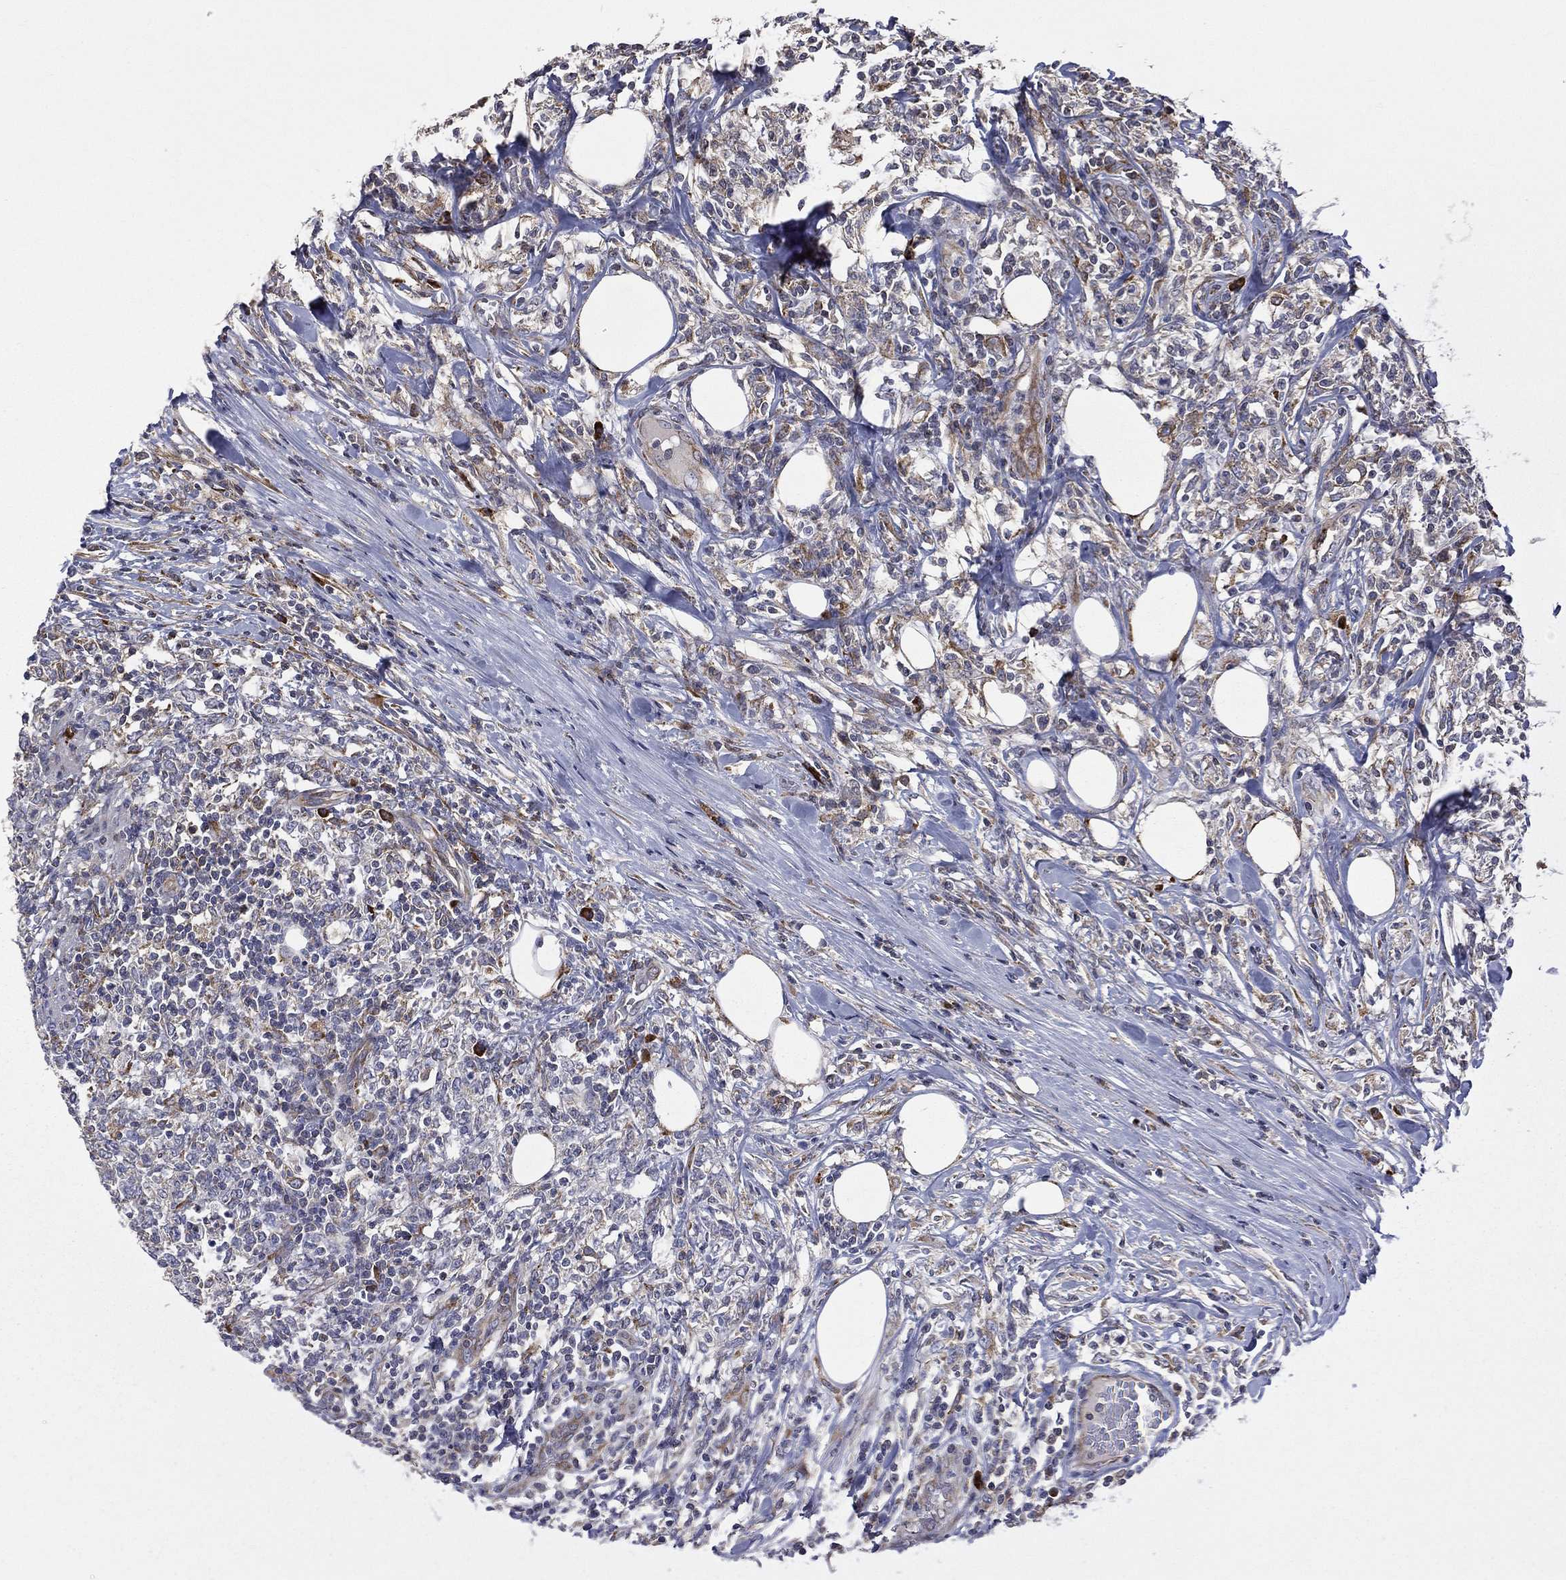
{"staining": {"intensity": "moderate", "quantity": "<25%", "location": "cytoplasmic/membranous"}, "tissue": "lymphoma", "cell_type": "Tumor cells", "image_type": "cancer", "snomed": [{"axis": "morphology", "description": "Malignant lymphoma, non-Hodgkin's type, High grade"}, {"axis": "topography", "description": "Lymph node"}], "caption": "Moderate cytoplasmic/membranous expression for a protein is present in about <25% of tumor cells of lymphoma using IHC.", "gene": "C20orf96", "patient": {"sex": "female", "age": 84}}